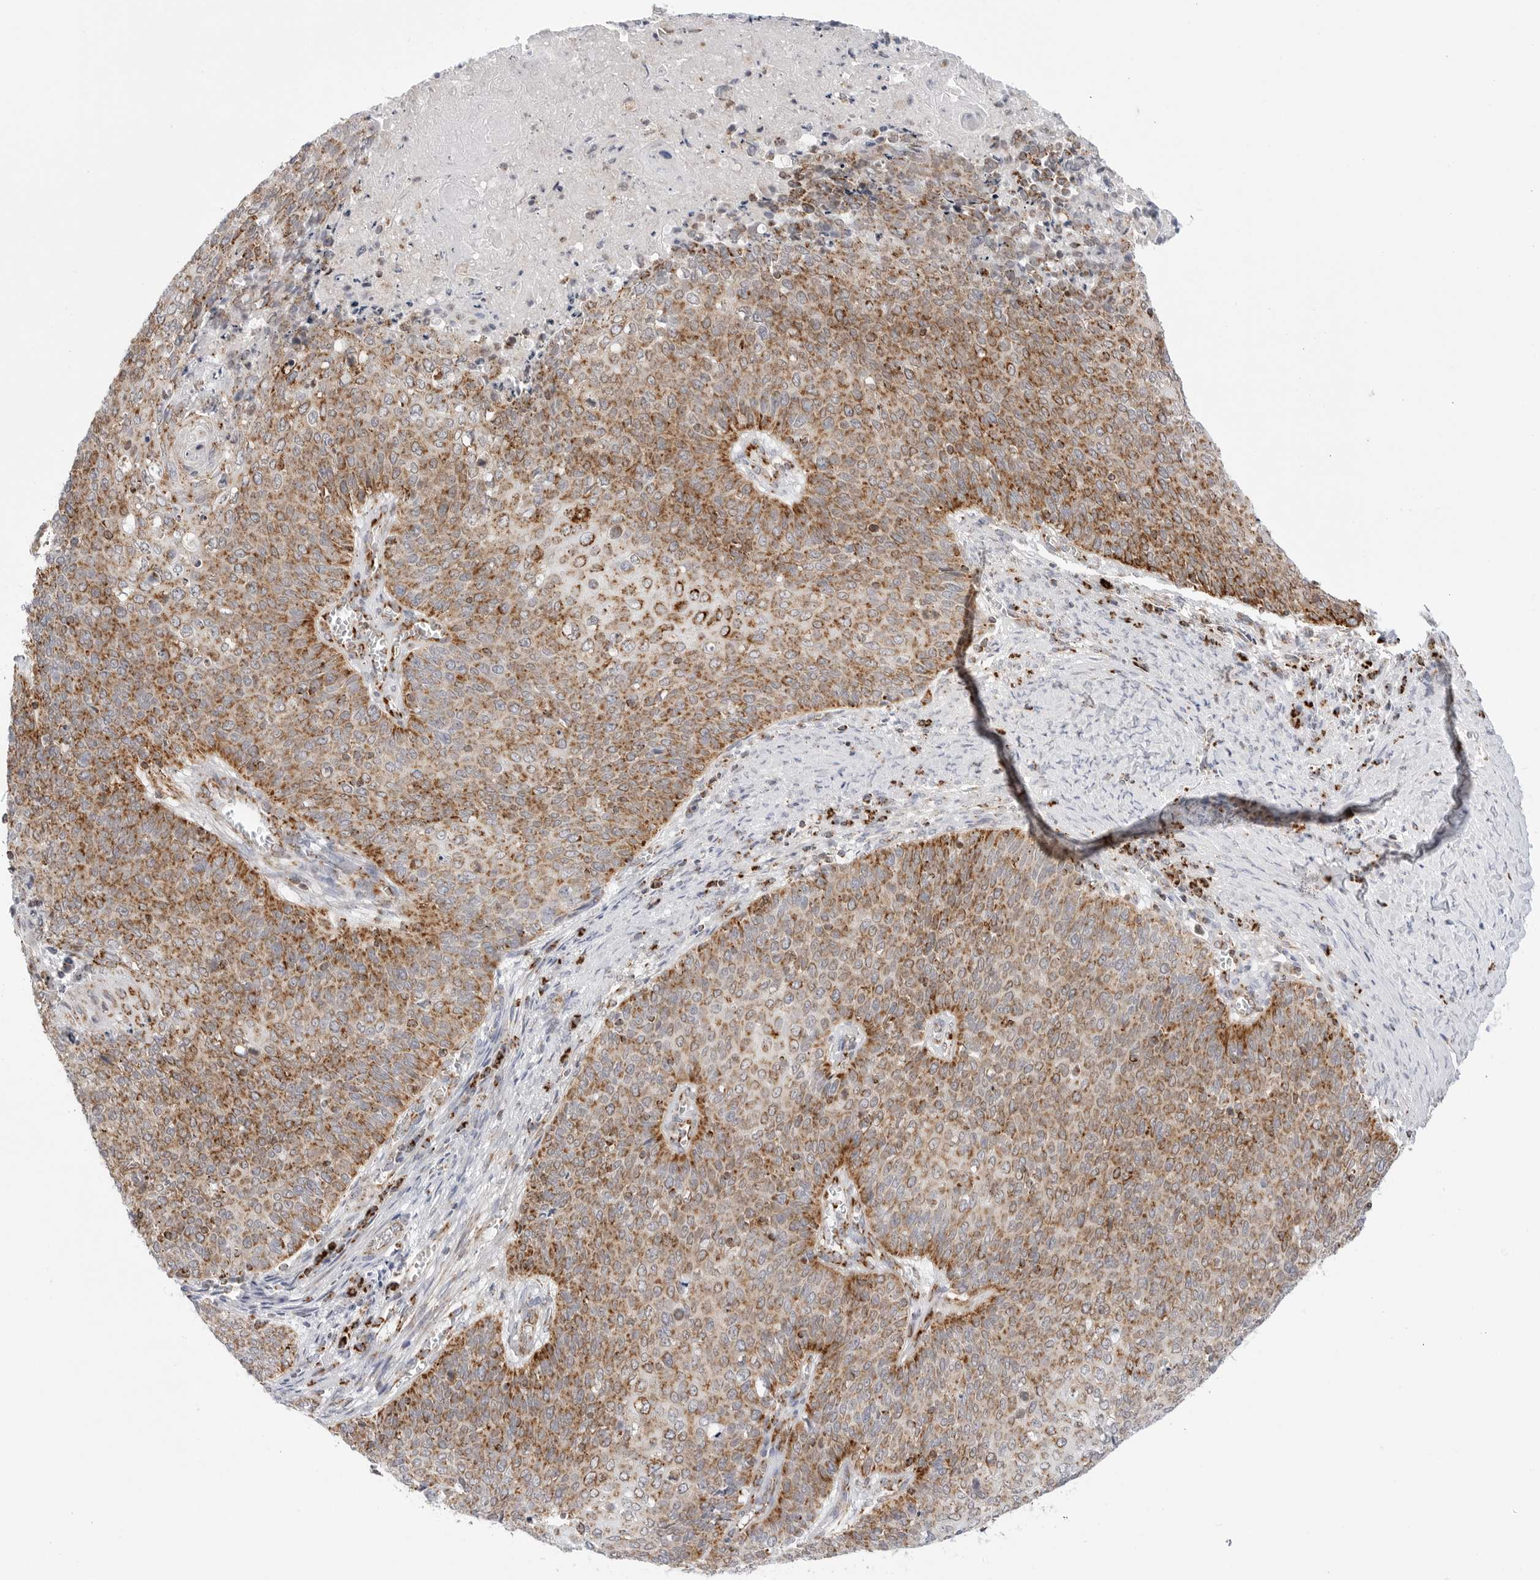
{"staining": {"intensity": "moderate", "quantity": ">75%", "location": "cytoplasmic/membranous"}, "tissue": "cervical cancer", "cell_type": "Tumor cells", "image_type": "cancer", "snomed": [{"axis": "morphology", "description": "Squamous cell carcinoma, NOS"}, {"axis": "topography", "description": "Cervix"}], "caption": "The photomicrograph demonstrates staining of cervical cancer (squamous cell carcinoma), revealing moderate cytoplasmic/membranous protein staining (brown color) within tumor cells.", "gene": "ATP5IF1", "patient": {"sex": "female", "age": 39}}